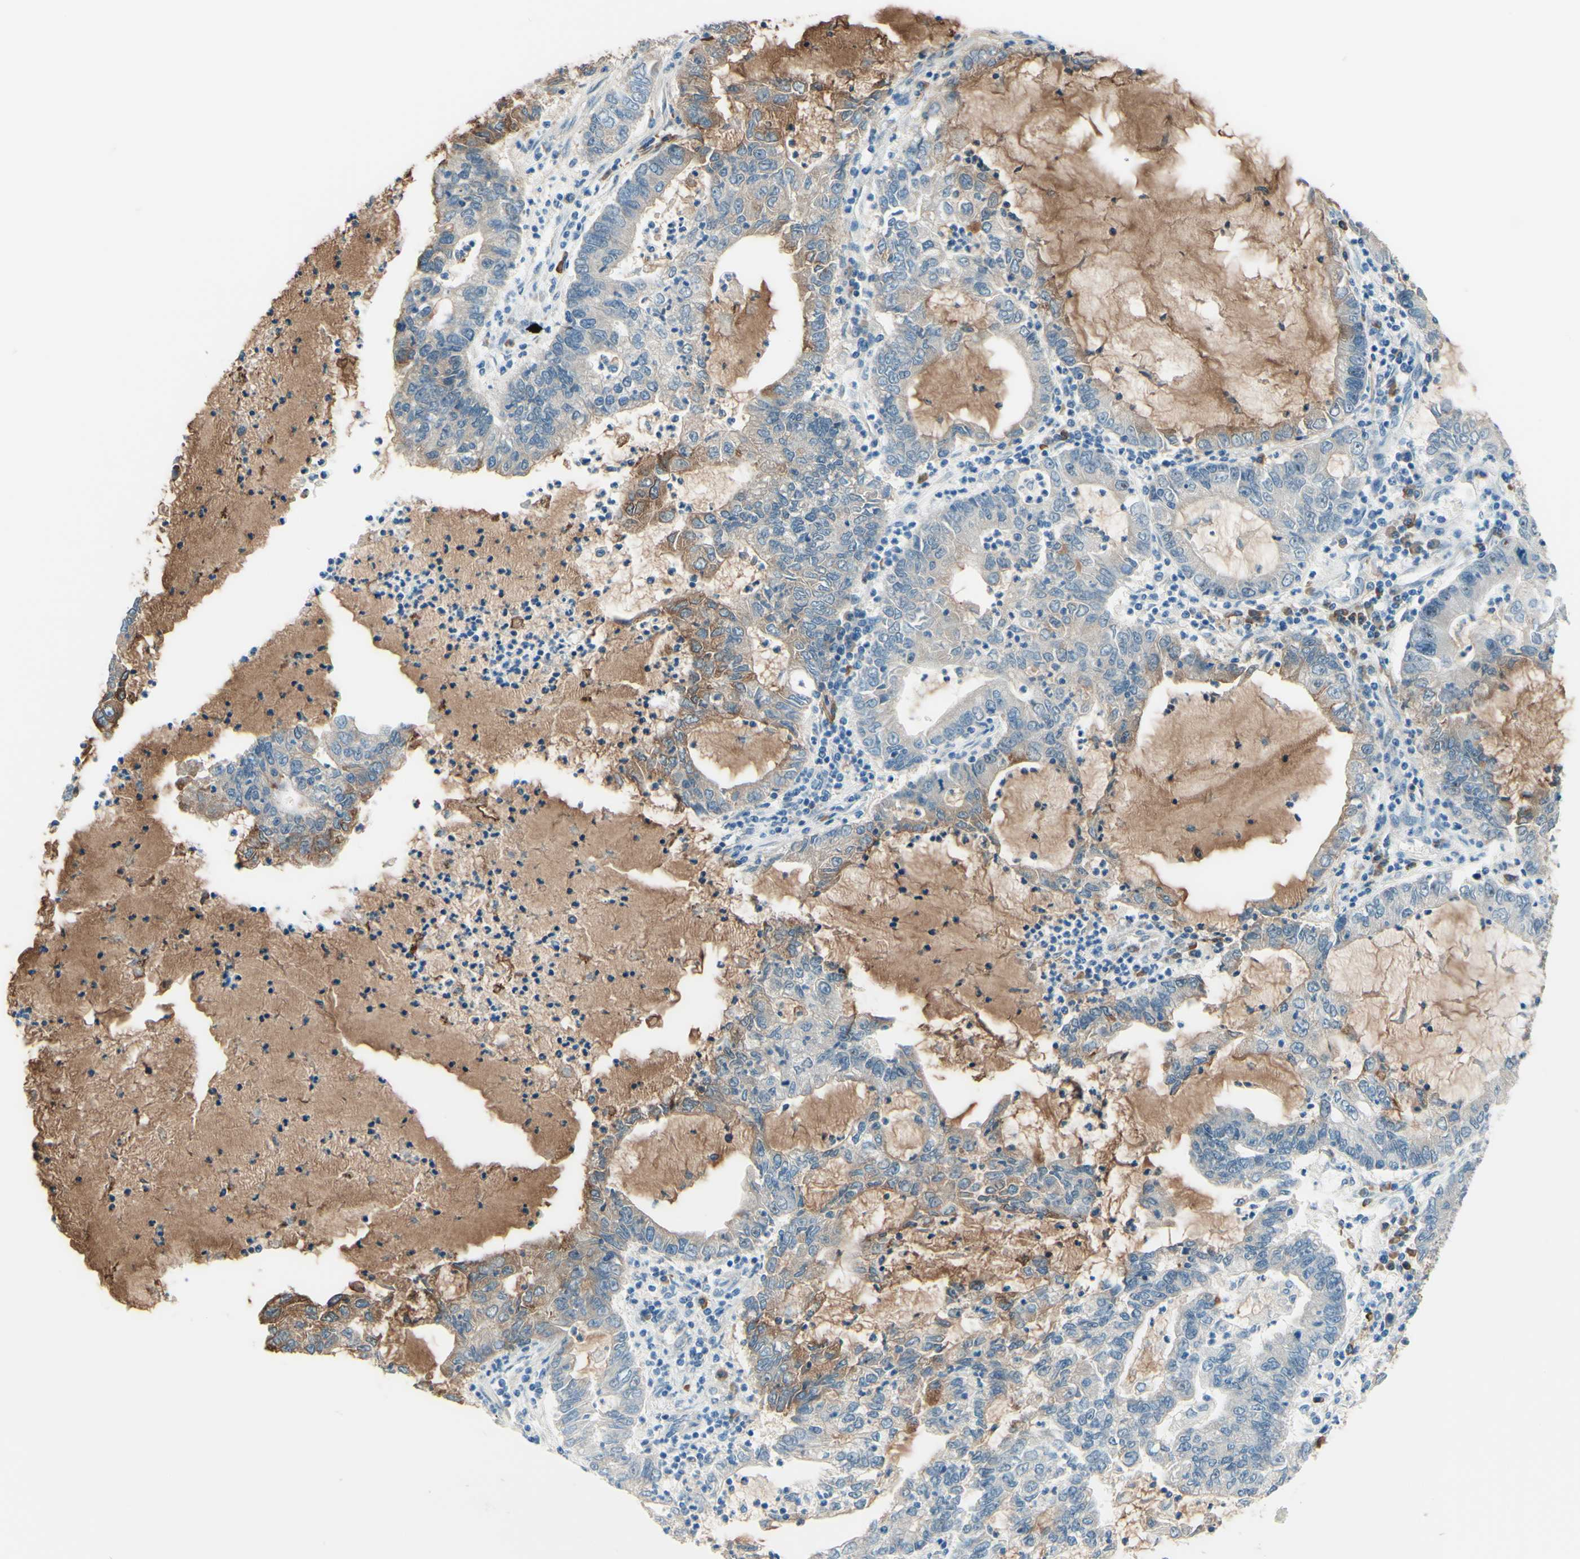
{"staining": {"intensity": "weak", "quantity": "<25%", "location": "cytoplasmic/membranous"}, "tissue": "lung cancer", "cell_type": "Tumor cells", "image_type": "cancer", "snomed": [{"axis": "morphology", "description": "Adenocarcinoma, NOS"}, {"axis": "topography", "description": "Lung"}], "caption": "Tumor cells show no significant protein expression in lung cancer.", "gene": "PASD1", "patient": {"sex": "female", "age": 51}}